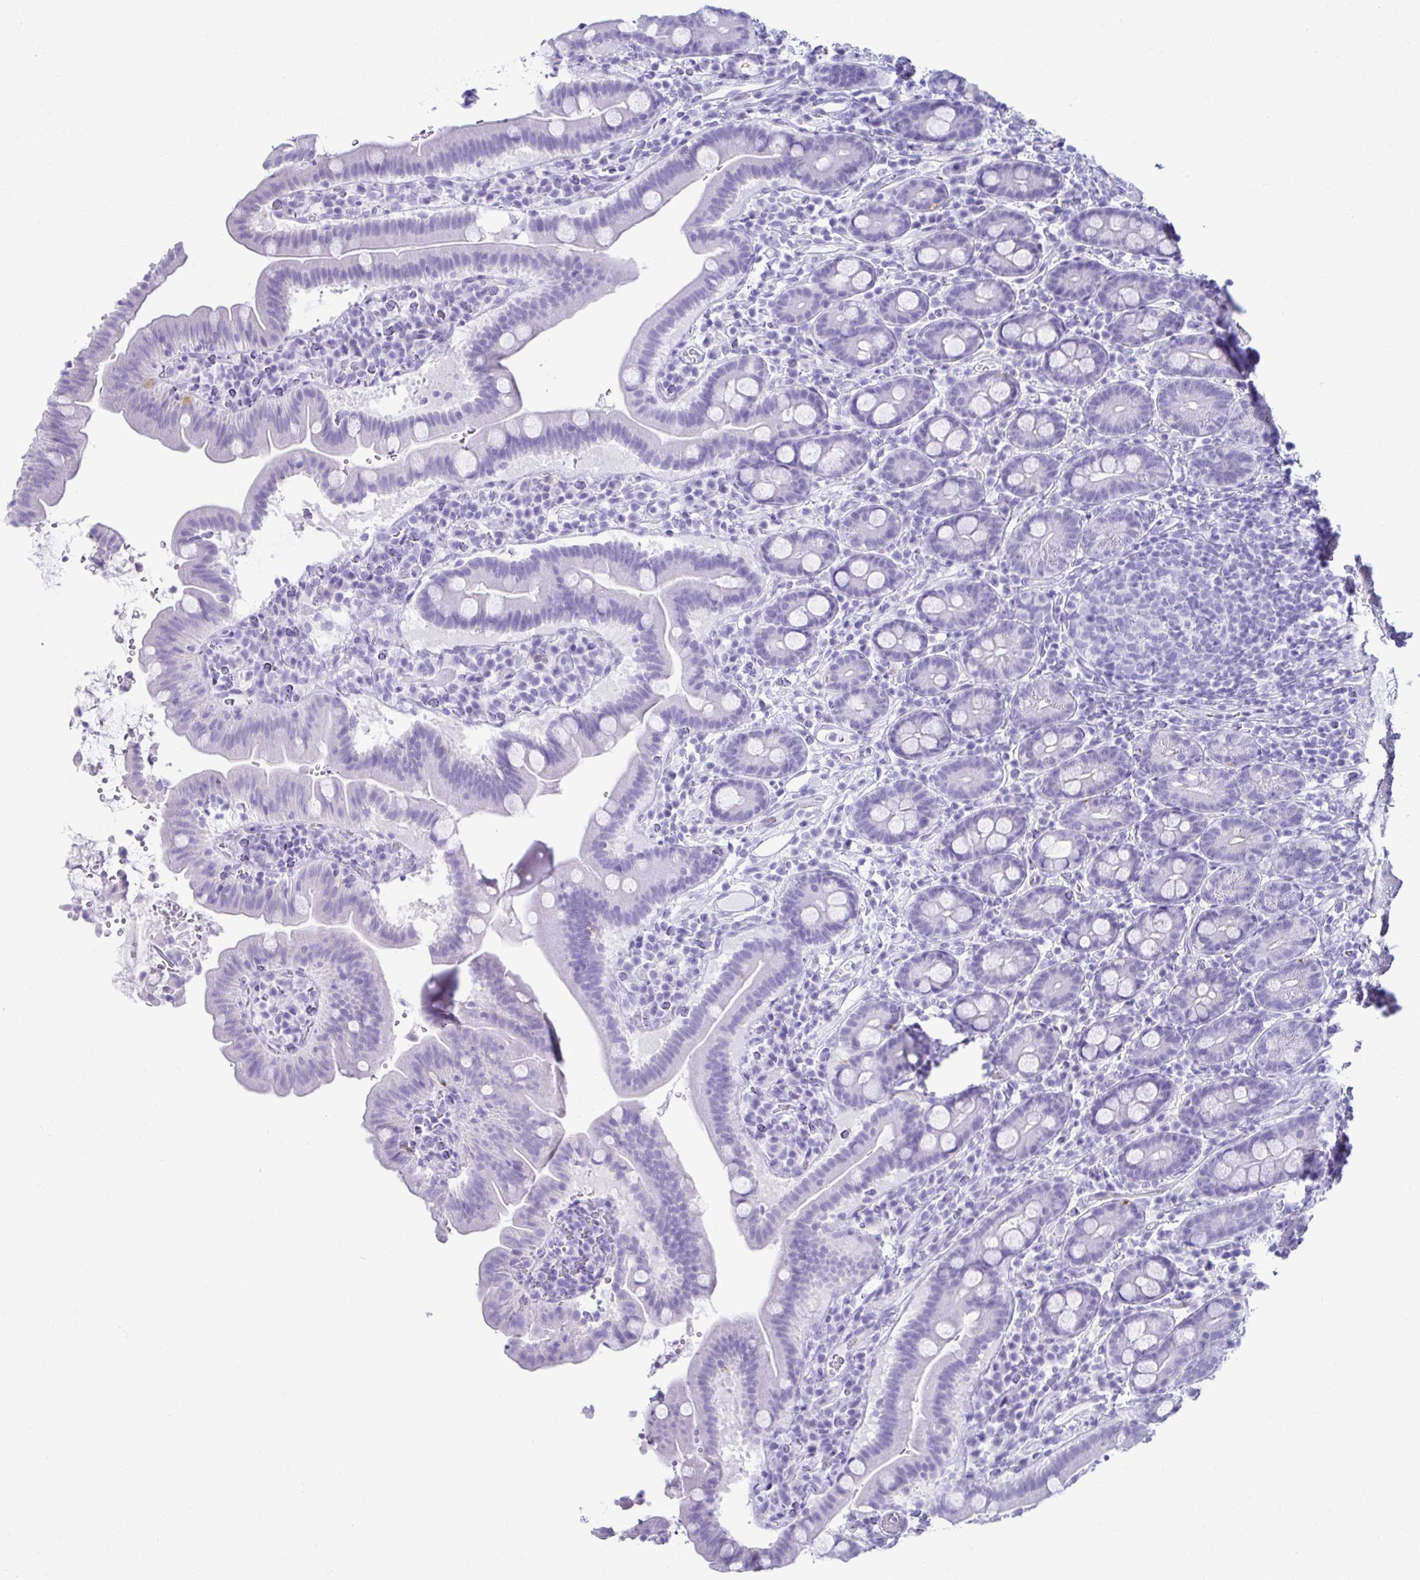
{"staining": {"intensity": "negative", "quantity": "none", "location": "none"}, "tissue": "small intestine", "cell_type": "Glandular cells", "image_type": "normal", "snomed": [{"axis": "morphology", "description": "Normal tissue, NOS"}, {"axis": "topography", "description": "Small intestine"}], "caption": "The immunohistochemistry (IHC) photomicrograph has no significant positivity in glandular cells of small intestine. (Stains: DAB (3,3'-diaminobenzidine) immunohistochemistry with hematoxylin counter stain, Microscopy: brightfield microscopy at high magnification).", "gene": "ATP4B", "patient": {"sex": "male", "age": 26}}